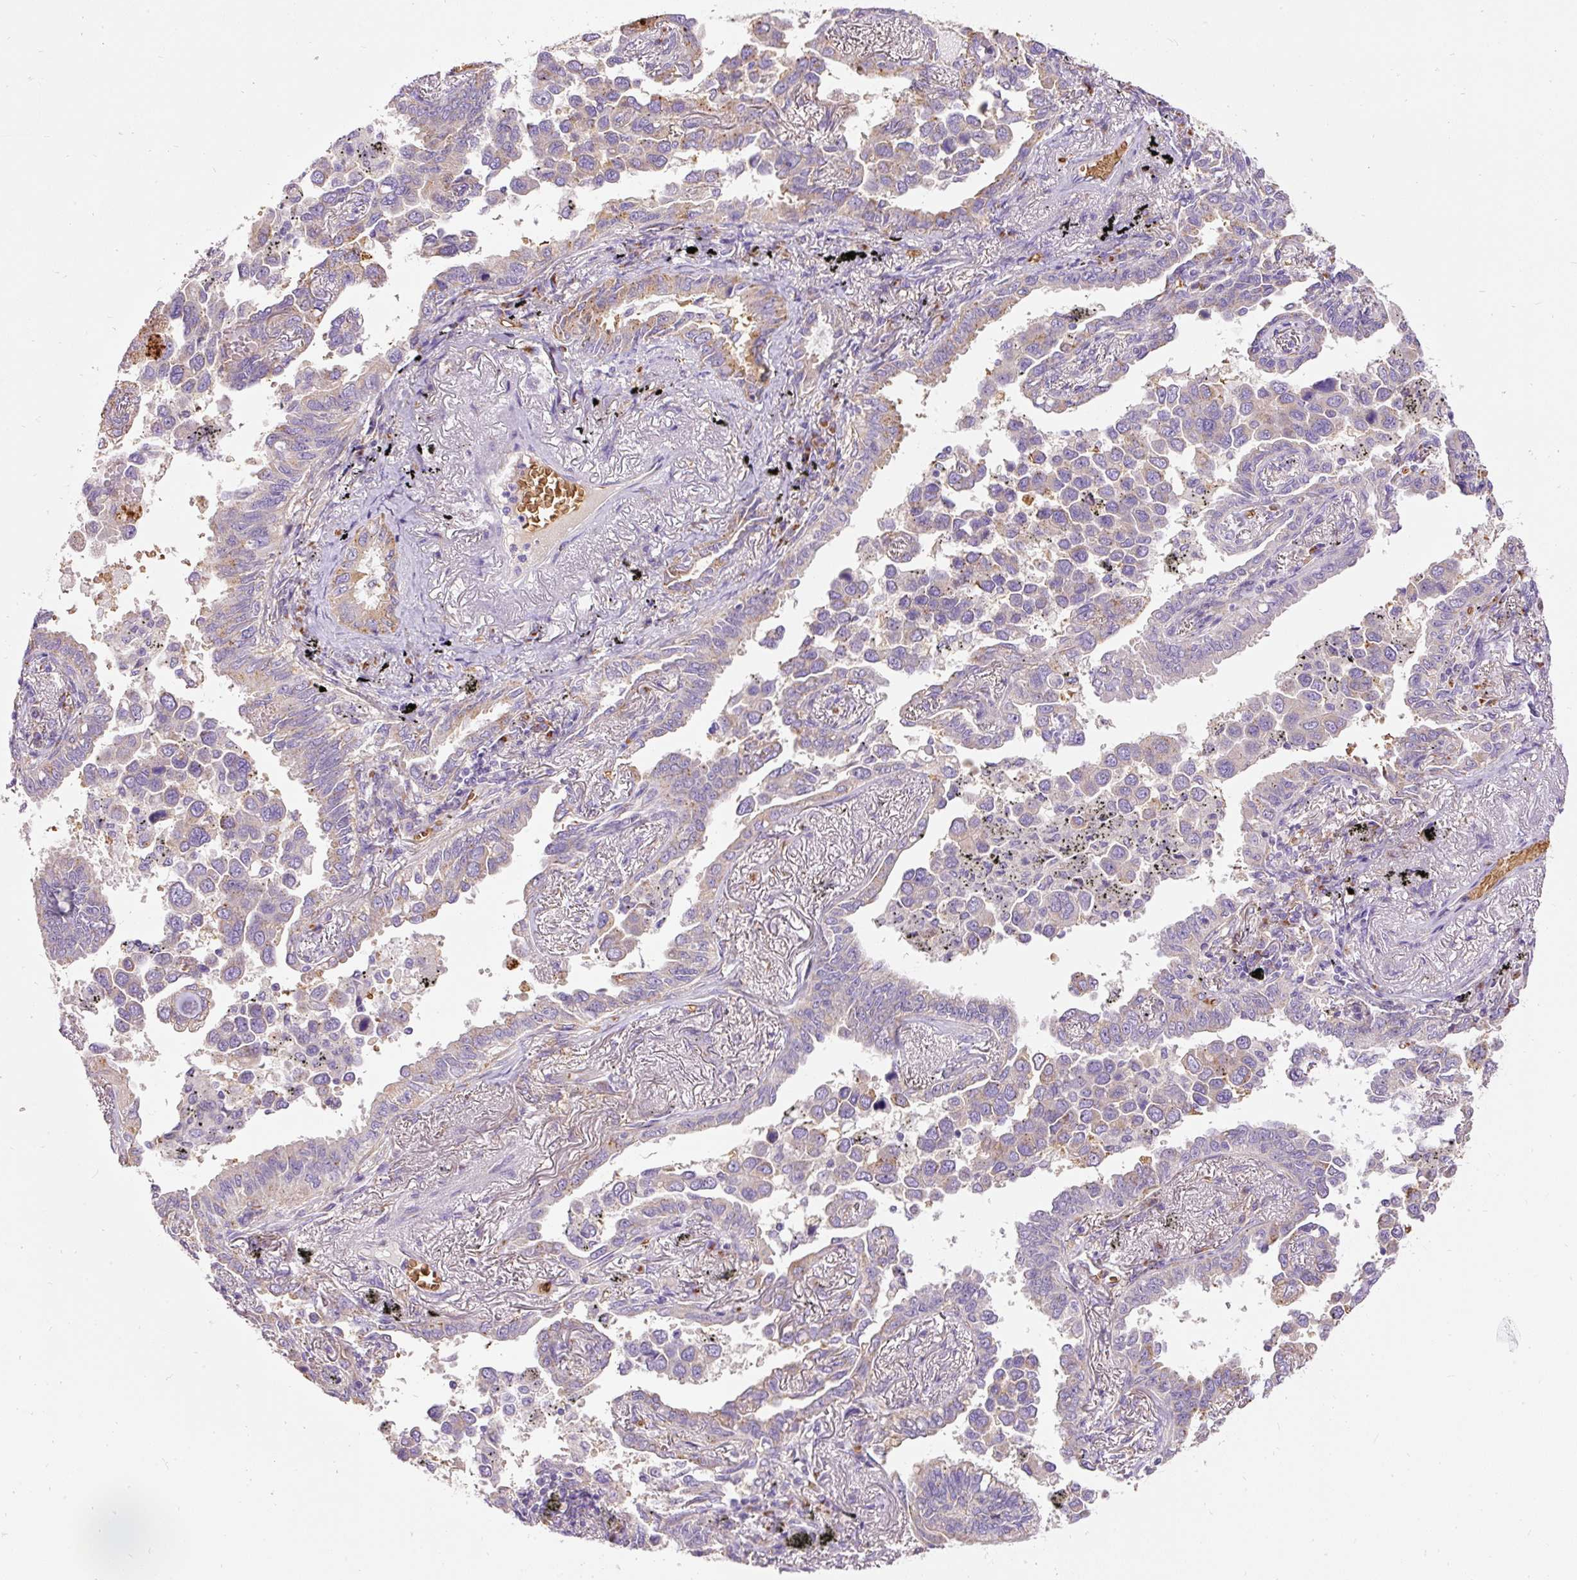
{"staining": {"intensity": "moderate", "quantity": "<25%", "location": "cytoplasmic/membranous"}, "tissue": "lung cancer", "cell_type": "Tumor cells", "image_type": "cancer", "snomed": [{"axis": "morphology", "description": "Adenocarcinoma, NOS"}, {"axis": "topography", "description": "Lung"}], "caption": "Protein expression analysis of human lung adenocarcinoma reveals moderate cytoplasmic/membranous staining in approximately <25% of tumor cells. (IHC, brightfield microscopy, high magnification).", "gene": "PRRC2A", "patient": {"sex": "male", "age": 67}}